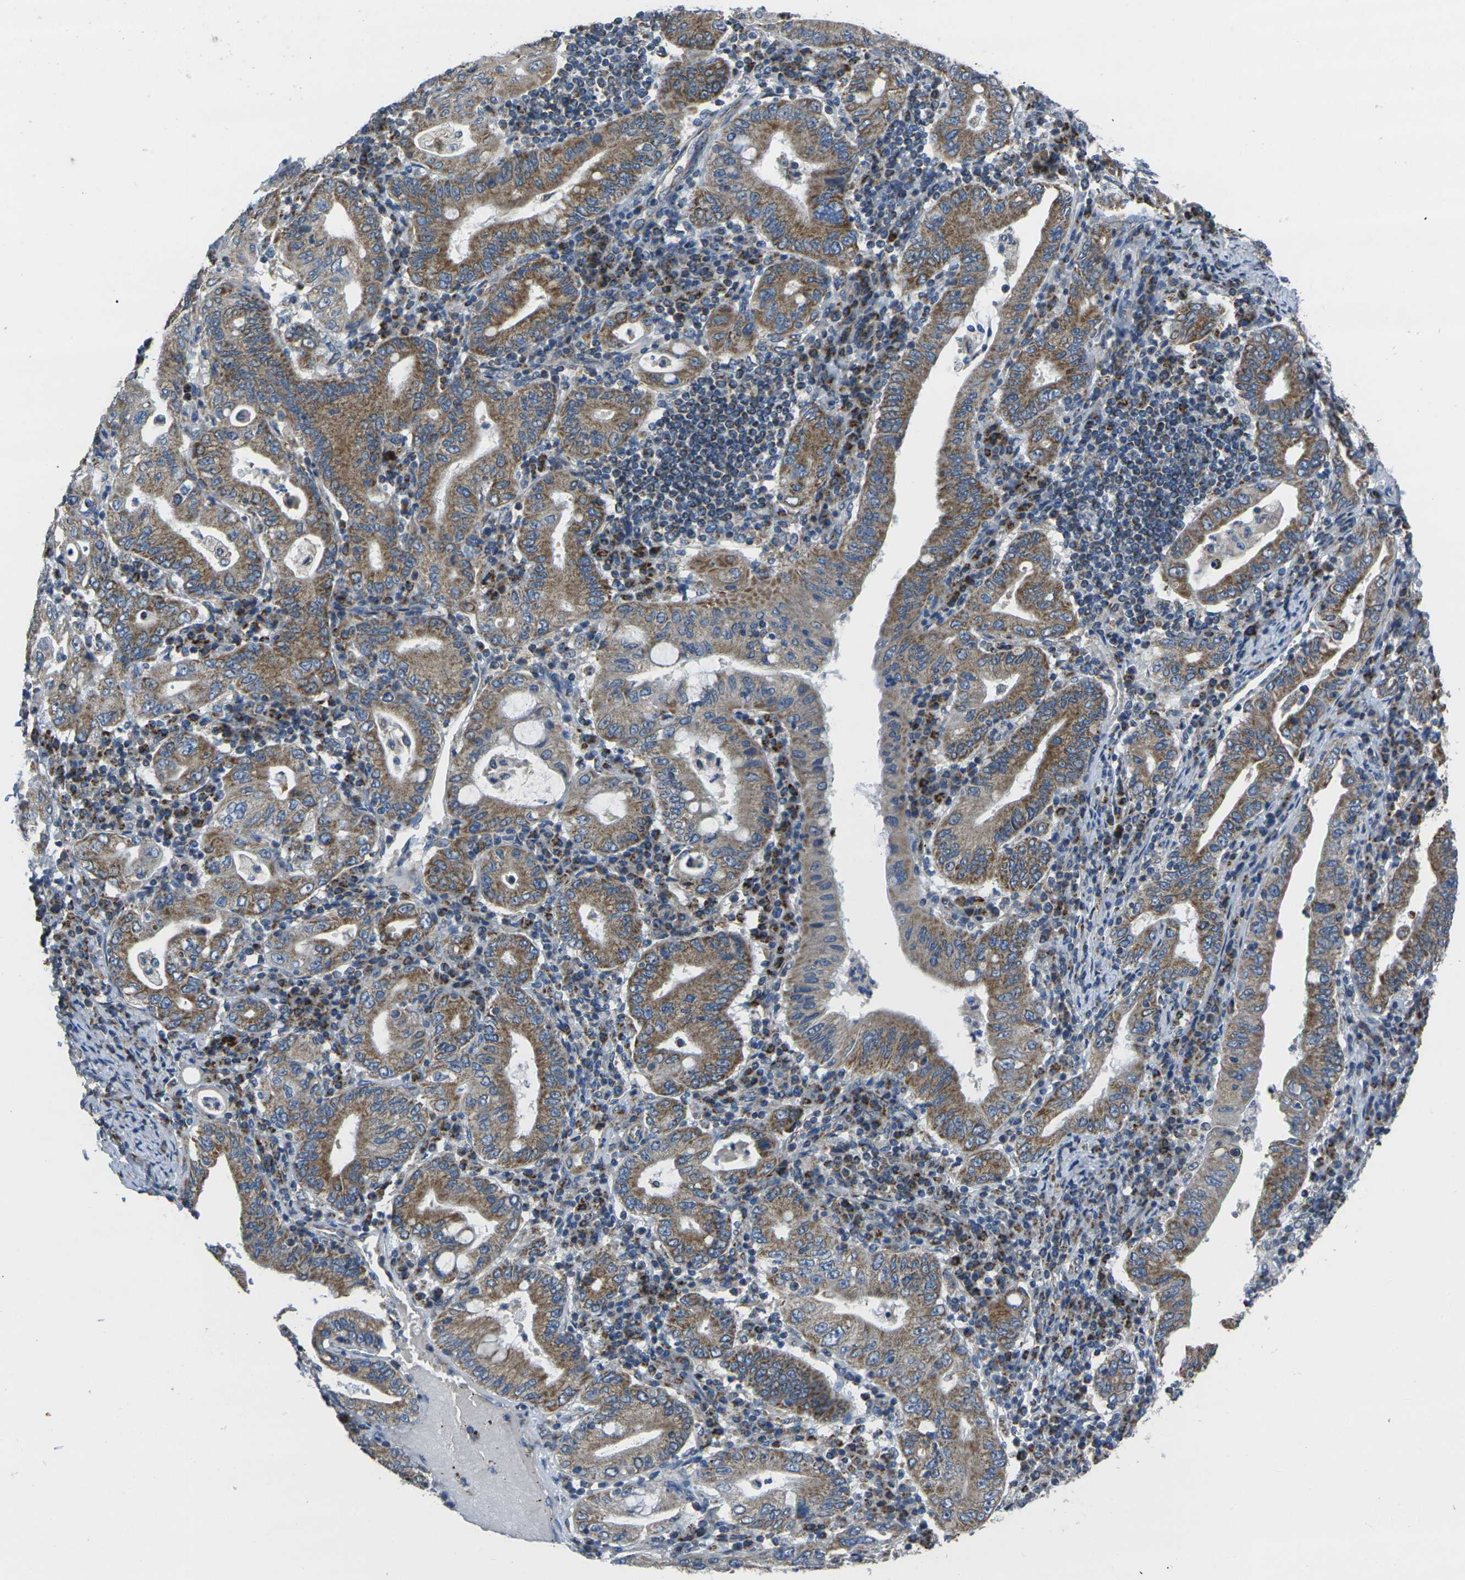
{"staining": {"intensity": "moderate", "quantity": ">75%", "location": "cytoplasmic/membranous"}, "tissue": "stomach cancer", "cell_type": "Tumor cells", "image_type": "cancer", "snomed": [{"axis": "morphology", "description": "Normal tissue, NOS"}, {"axis": "morphology", "description": "Adenocarcinoma, NOS"}, {"axis": "topography", "description": "Esophagus"}, {"axis": "topography", "description": "Stomach, upper"}, {"axis": "topography", "description": "Peripheral nerve tissue"}], "caption": "Immunohistochemical staining of human adenocarcinoma (stomach) demonstrates medium levels of moderate cytoplasmic/membranous positivity in approximately >75% of tumor cells.", "gene": "TMEM120B", "patient": {"sex": "male", "age": 62}}